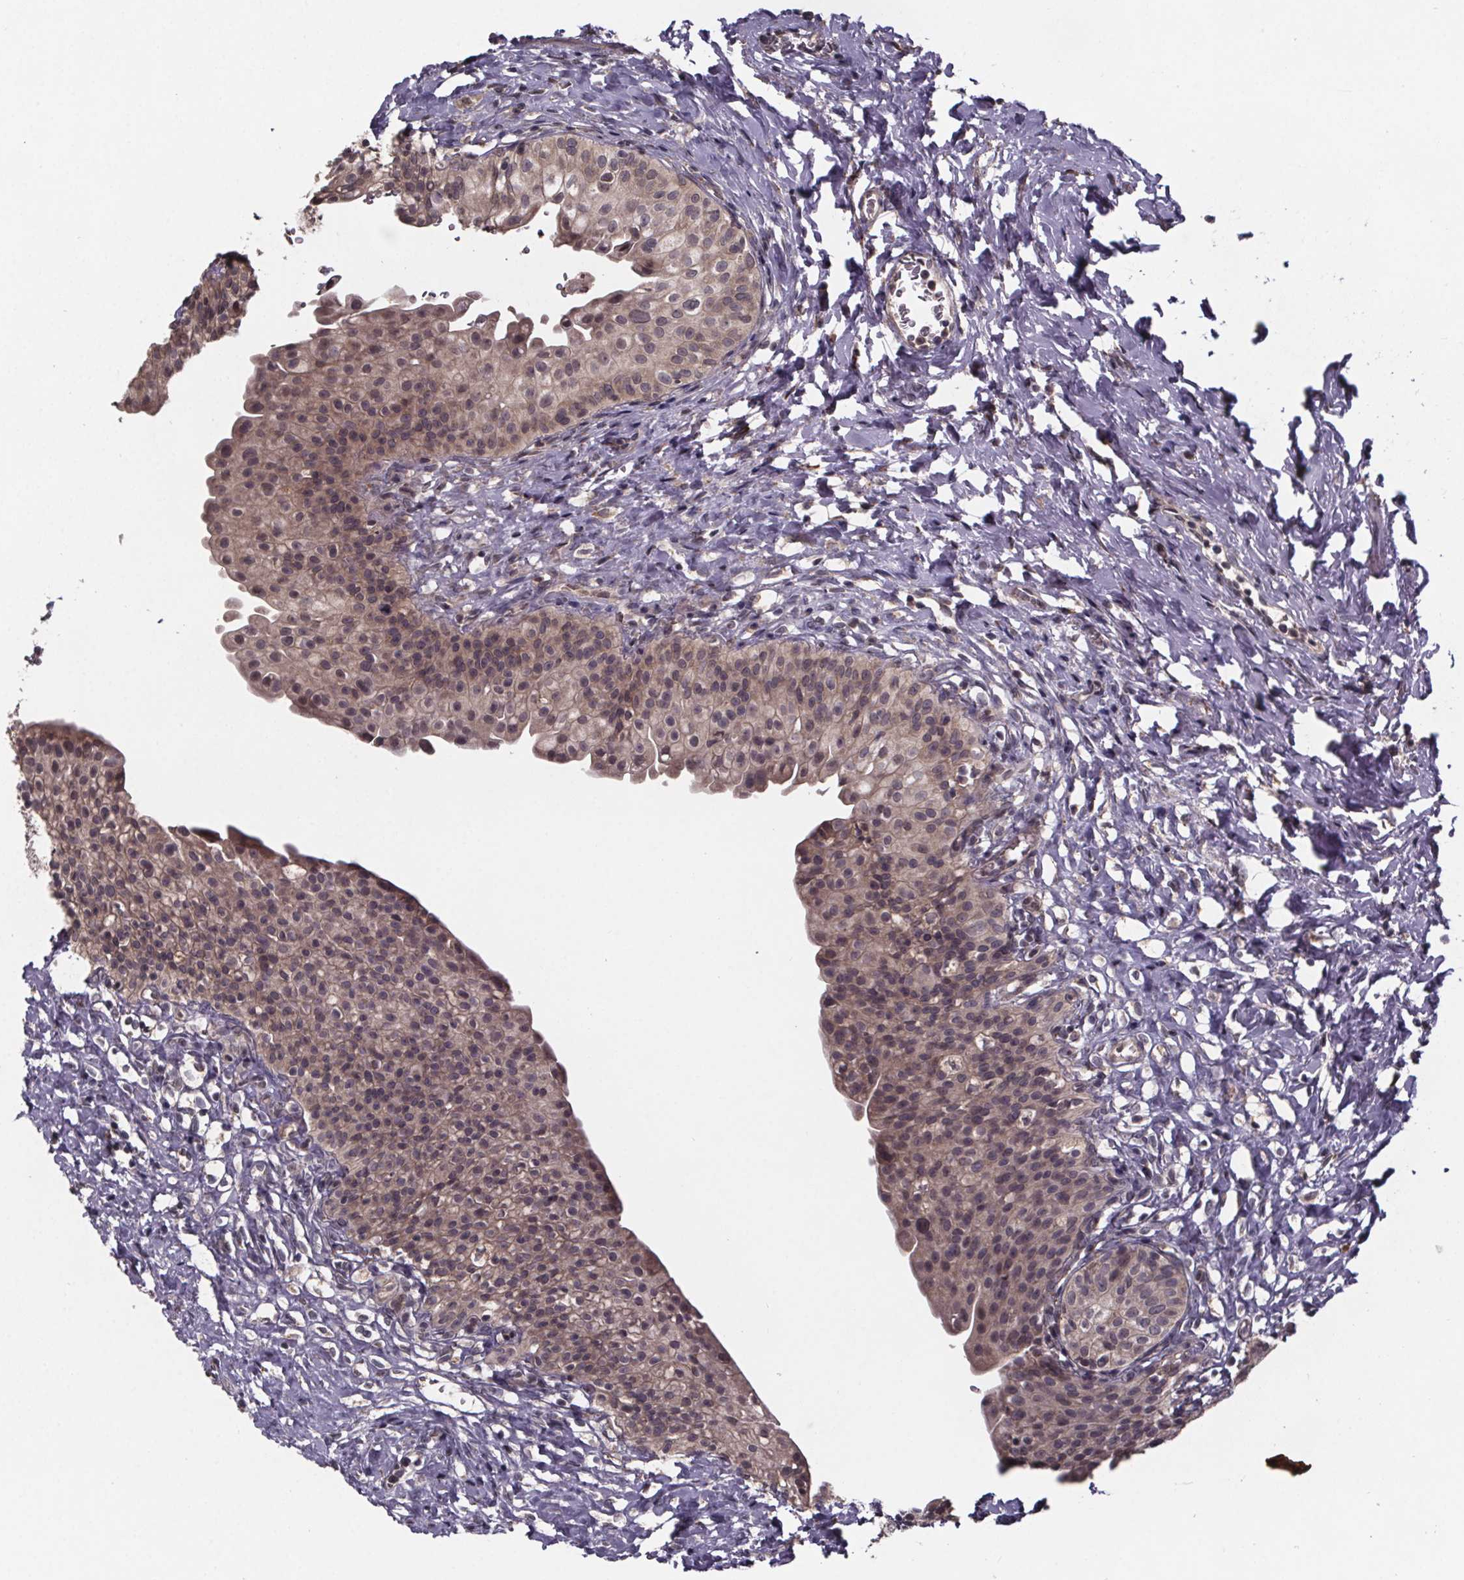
{"staining": {"intensity": "moderate", "quantity": ">75%", "location": "cytoplasmic/membranous"}, "tissue": "urinary bladder", "cell_type": "Urothelial cells", "image_type": "normal", "snomed": [{"axis": "morphology", "description": "Normal tissue, NOS"}, {"axis": "topography", "description": "Urinary bladder"}], "caption": "Urinary bladder stained with DAB IHC reveals medium levels of moderate cytoplasmic/membranous expression in about >75% of urothelial cells. The staining was performed using DAB, with brown indicating positive protein expression. Nuclei are stained blue with hematoxylin.", "gene": "SAT1", "patient": {"sex": "male", "age": 76}}